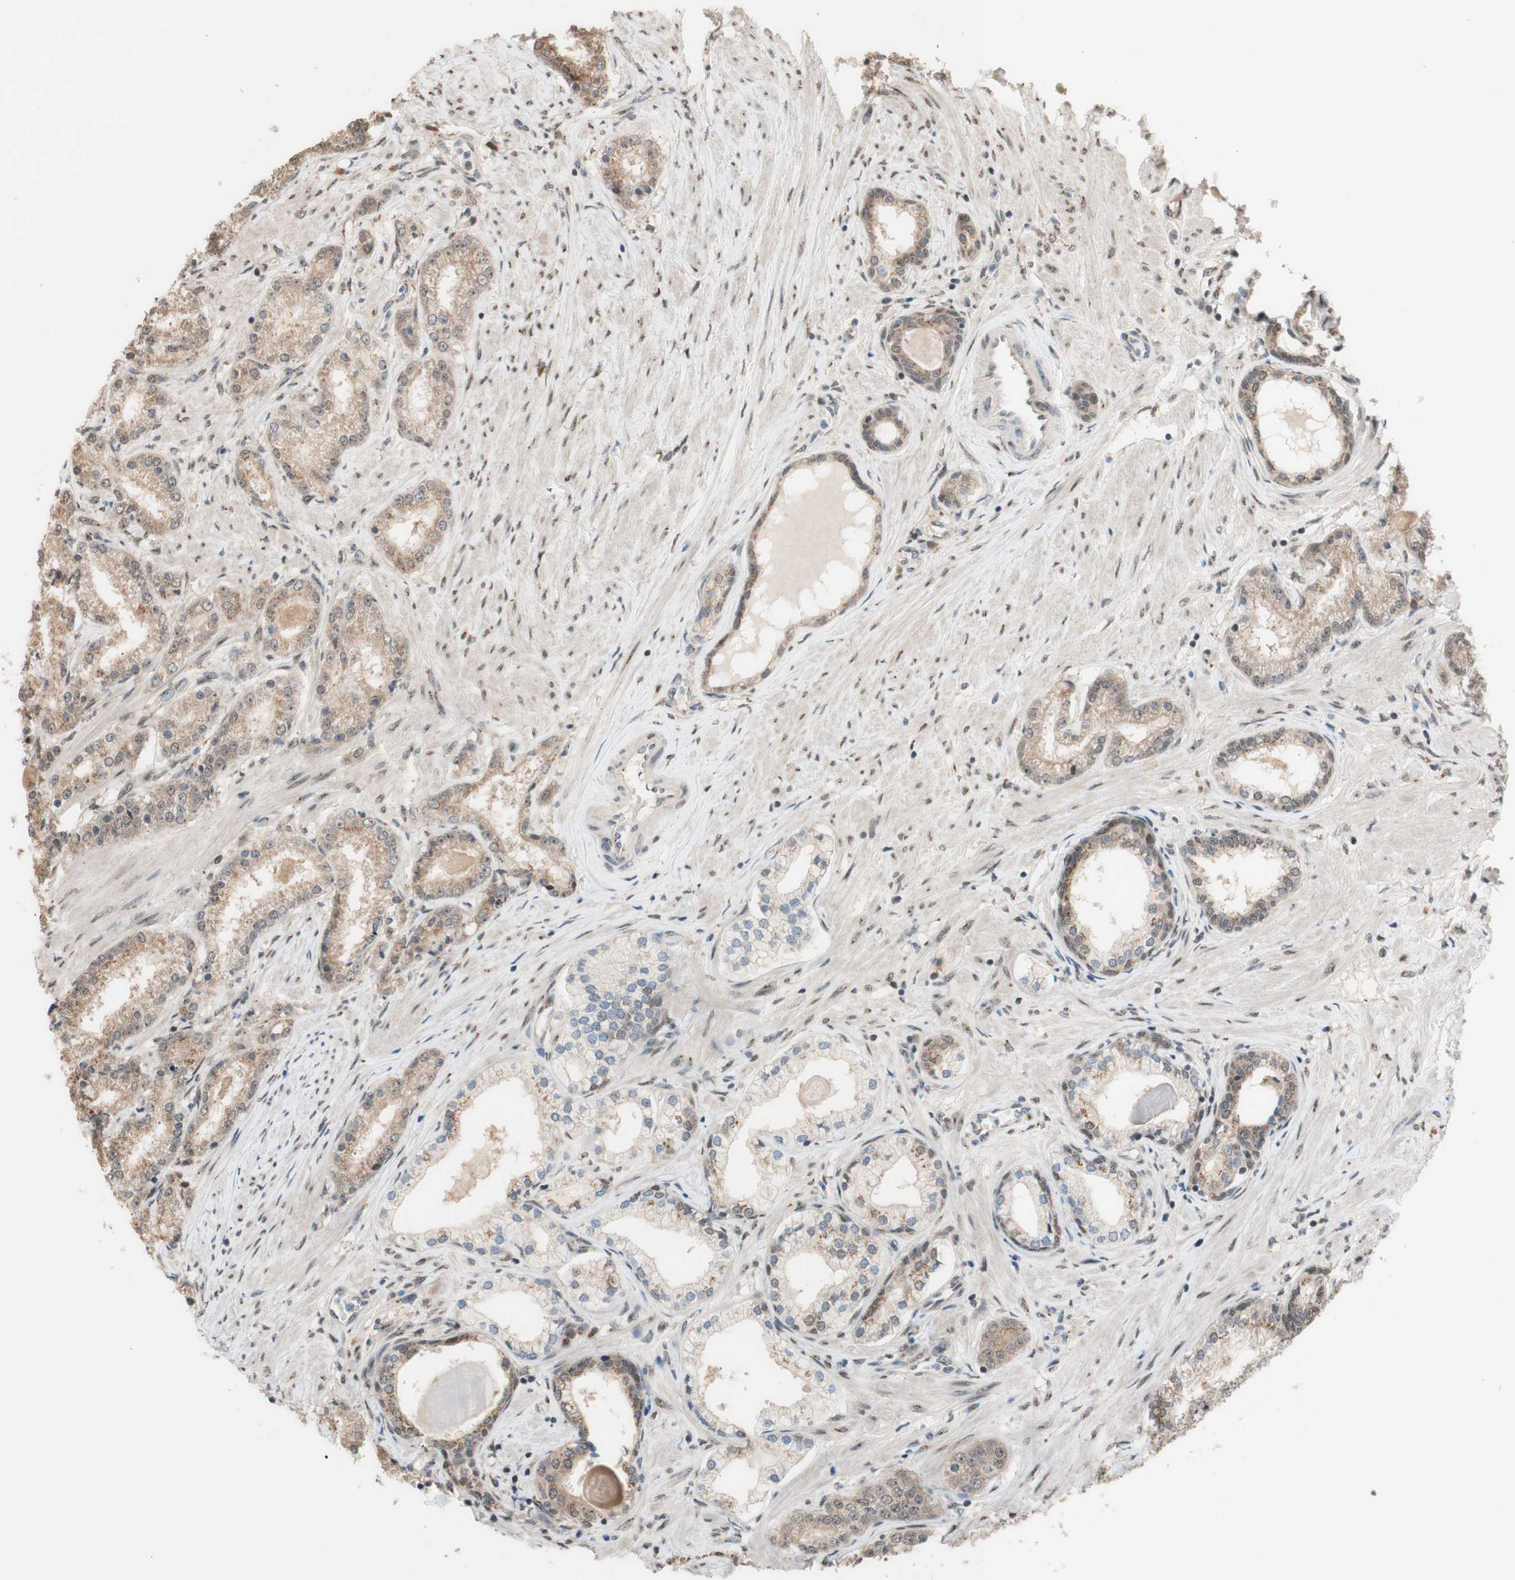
{"staining": {"intensity": "moderate", "quantity": ">75%", "location": "cytoplasmic/membranous"}, "tissue": "prostate cancer", "cell_type": "Tumor cells", "image_type": "cancer", "snomed": [{"axis": "morphology", "description": "Adenocarcinoma, Low grade"}, {"axis": "topography", "description": "Prostate"}], "caption": "The photomicrograph shows a brown stain indicating the presence of a protein in the cytoplasmic/membranous of tumor cells in adenocarcinoma (low-grade) (prostate). Nuclei are stained in blue.", "gene": "CCNC", "patient": {"sex": "male", "age": 63}}